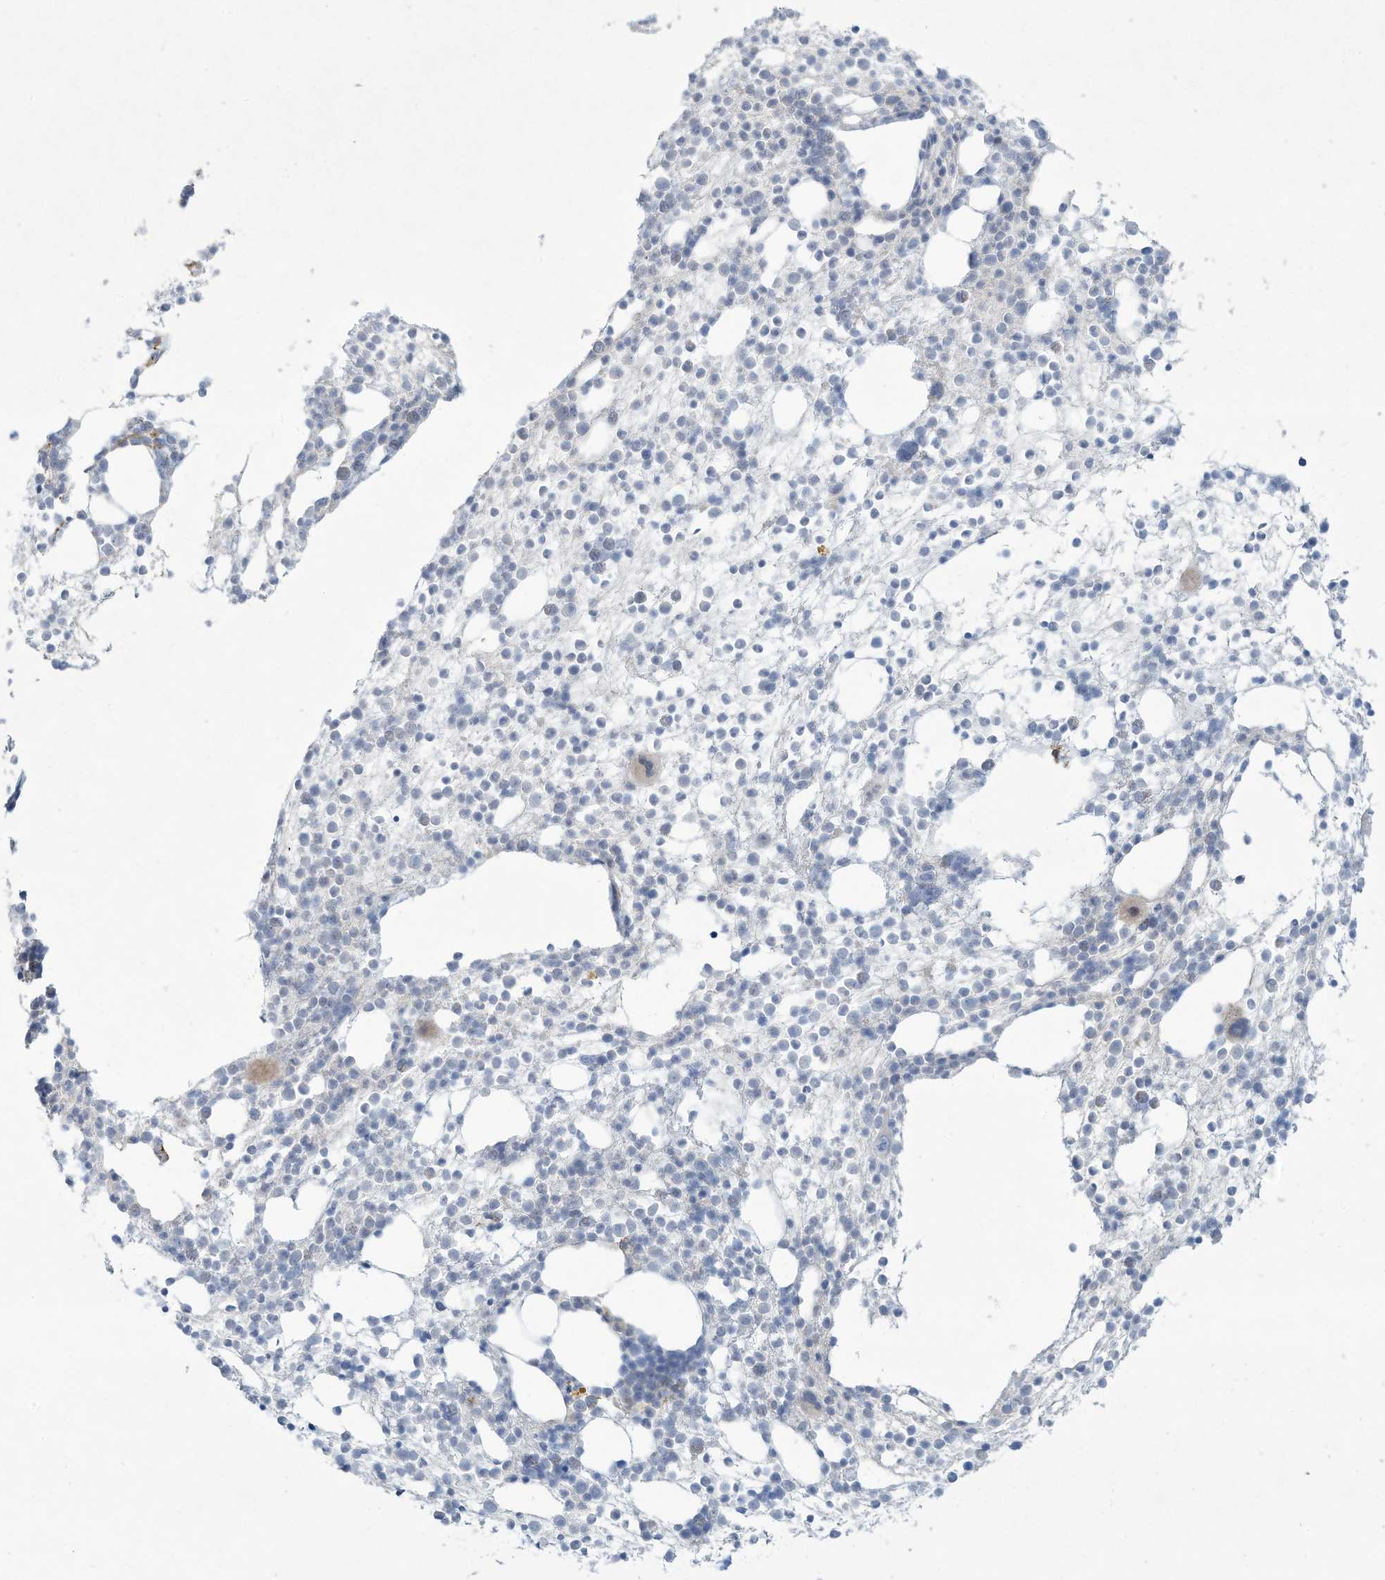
{"staining": {"intensity": "negative", "quantity": "none", "location": "none"}, "tissue": "bone marrow", "cell_type": "Hematopoietic cells", "image_type": "normal", "snomed": [{"axis": "morphology", "description": "Normal tissue, NOS"}, {"axis": "topography", "description": "Bone marrow"}], "caption": "DAB immunohistochemical staining of normal human bone marrow demonstrates no significant positivity in hematopoietic cells. (Brightfield microscopy of DAB immunohistochemistry (IHC) at high magnification).", "gene": "PAX6", "patient": {"sex": "male", "age": 54}}